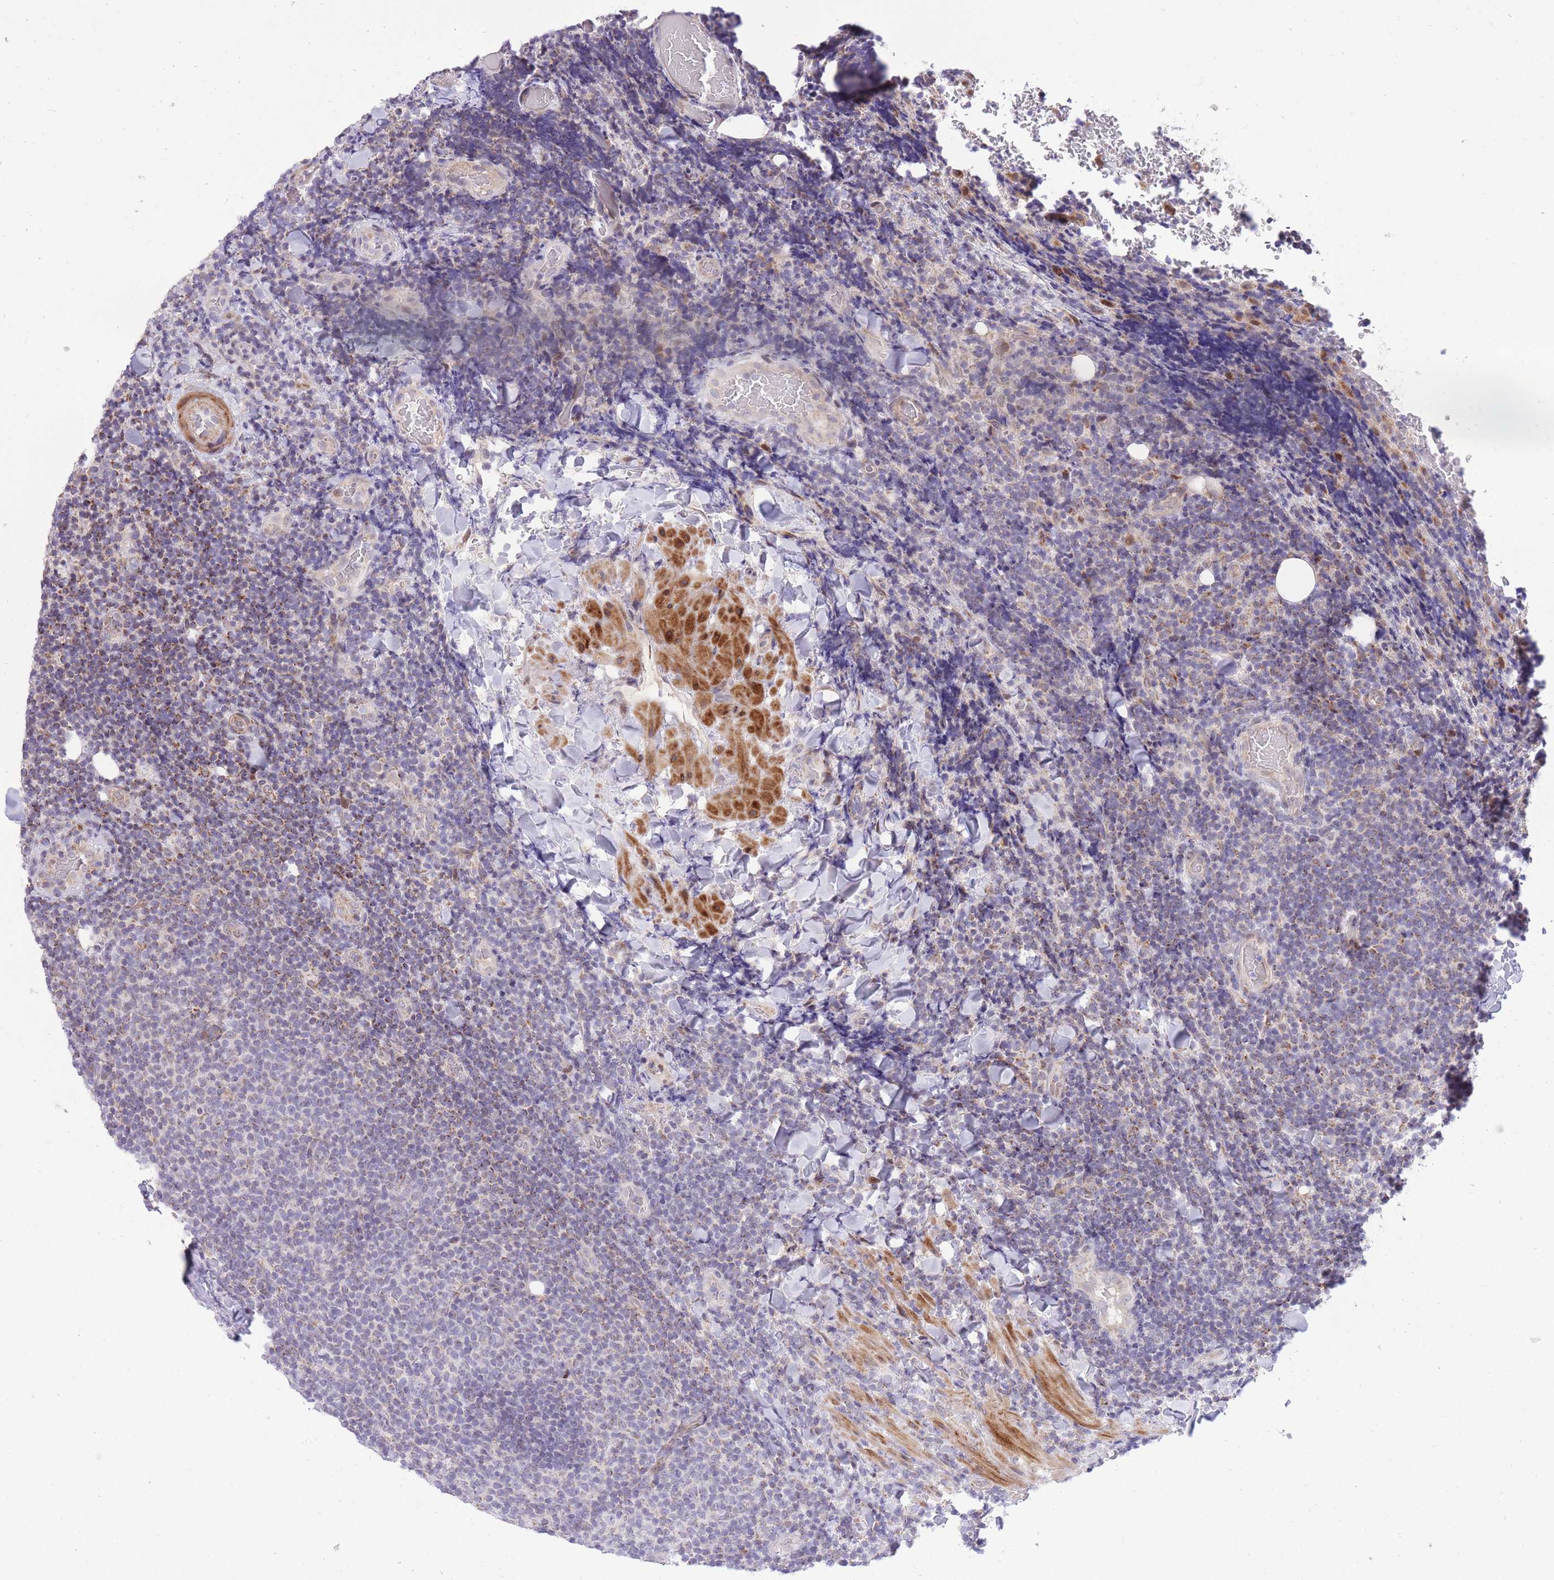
{"staining": {"intensity": "negative", "quantity": "none", "location": "none"}, "tissue": "lymphoma", "cell_type": "Tumor cells", "image_type": "cancer", "snomed": [{"axis": "morphology", "description": "Malignant lymphoma, non-Hodgkin's type, Low grade"}, {"axis": "topography", "description": "Lymph node"}], "caption": "The image demonstrates no significant staining in tumor cells of malignant lymphoma, non-Hodgkin's type (low-grade).", "gene": "SLC4A4", "patient": {"sex": "male", "age": 66}}